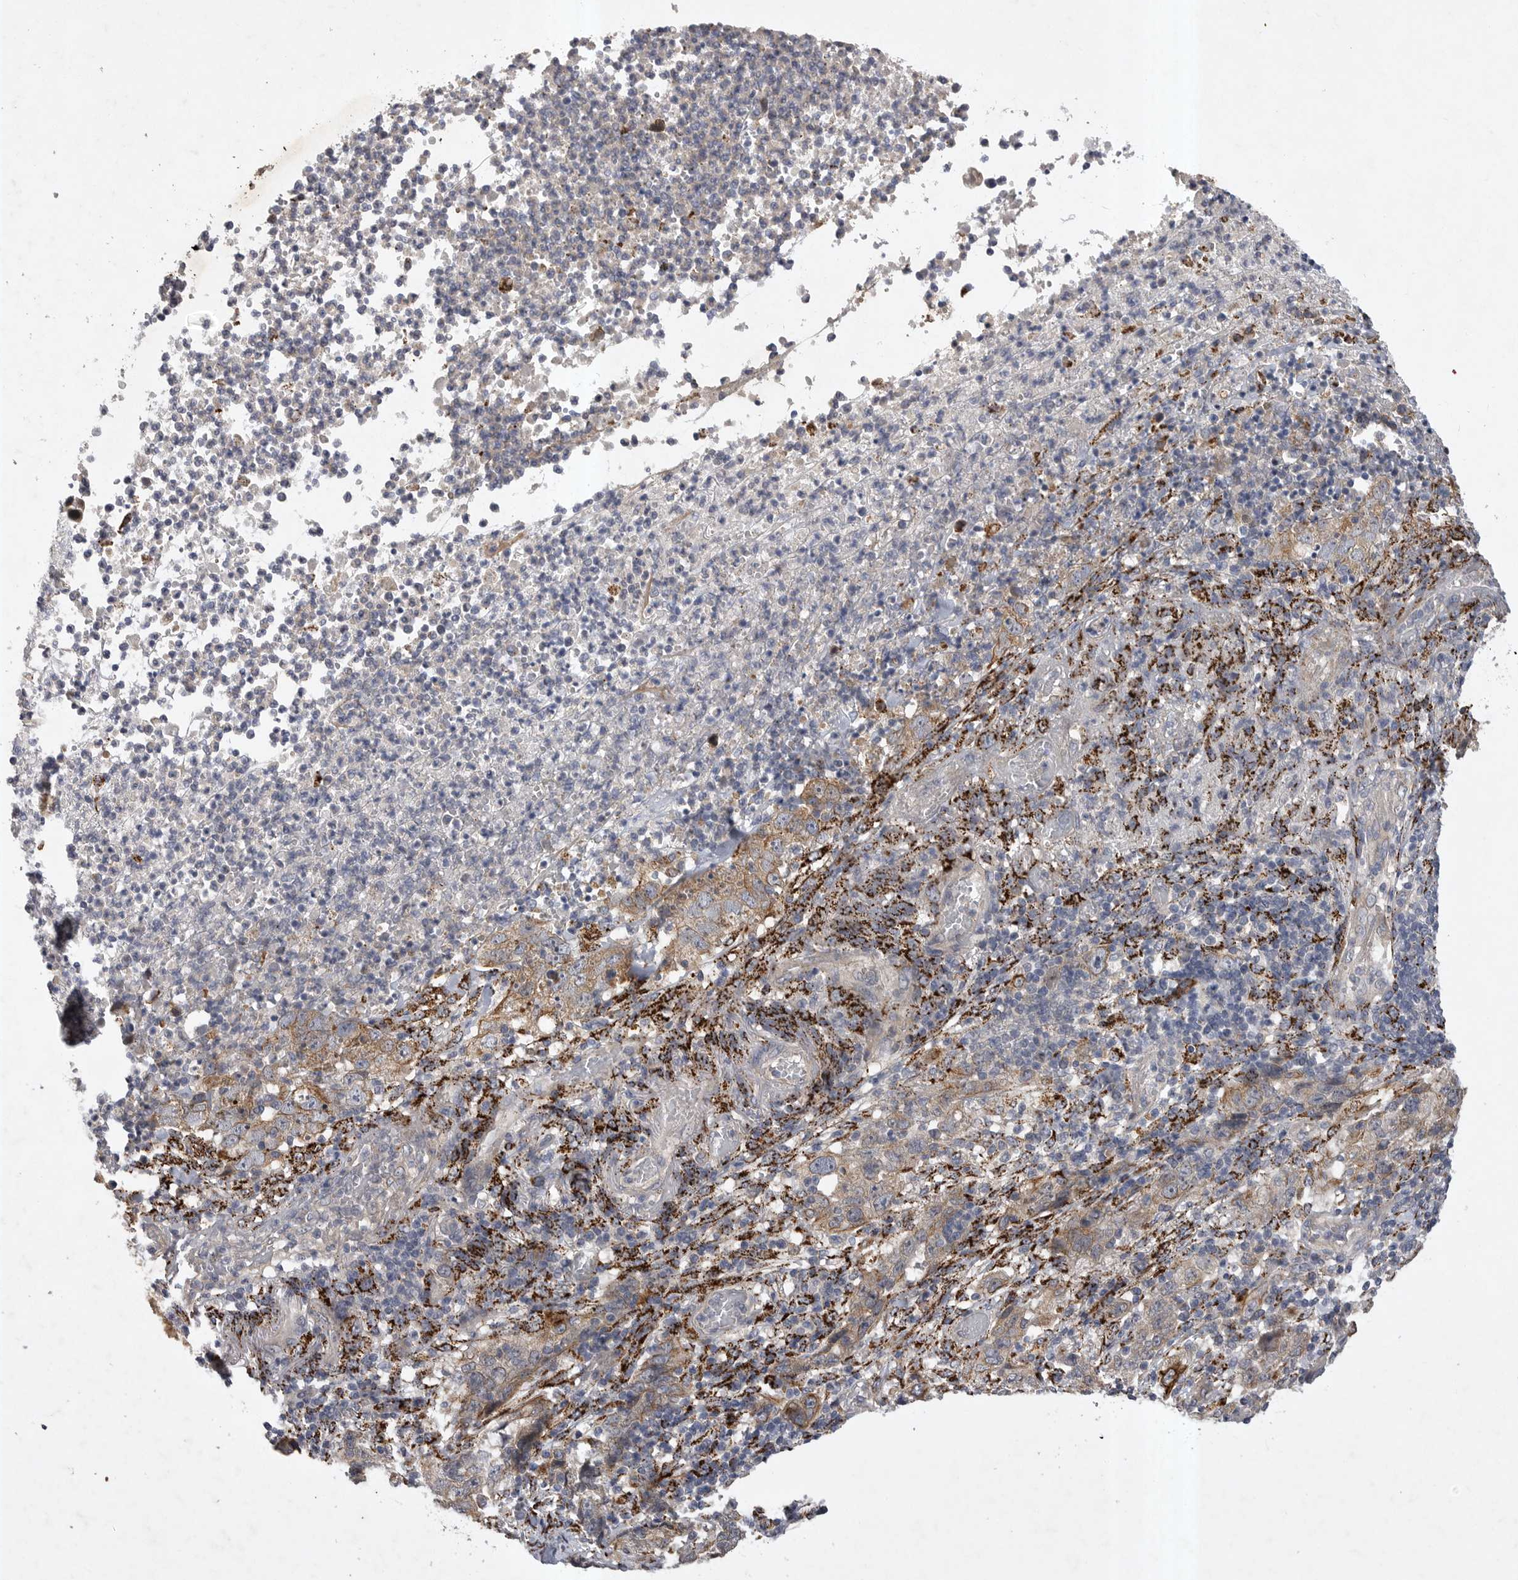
{"staining": {"intensity": "moderate", "quantity": ">75%", "location": "cytoplasmic/membranous"}, "tissue": "stomach cancer", "cell_type": "Tumor cells", "image_type": "cancer", "snomed": [{"axis": "morphology", "description": "Adenocarcinoma, NOS"}, {"axis": "topography", "description": "Stomach"}], "caption": "Brown immunohistochemical staining in human stomach cancer (adenocarcinoma) reveals moderate cytoplasmic/membranous positivity in about >75% of tumor cells. (Brightfield microscopy of DAB IHC at high magnification).", "gene": "DHDDS", "patient": {"sex": "male", "age": 48}}